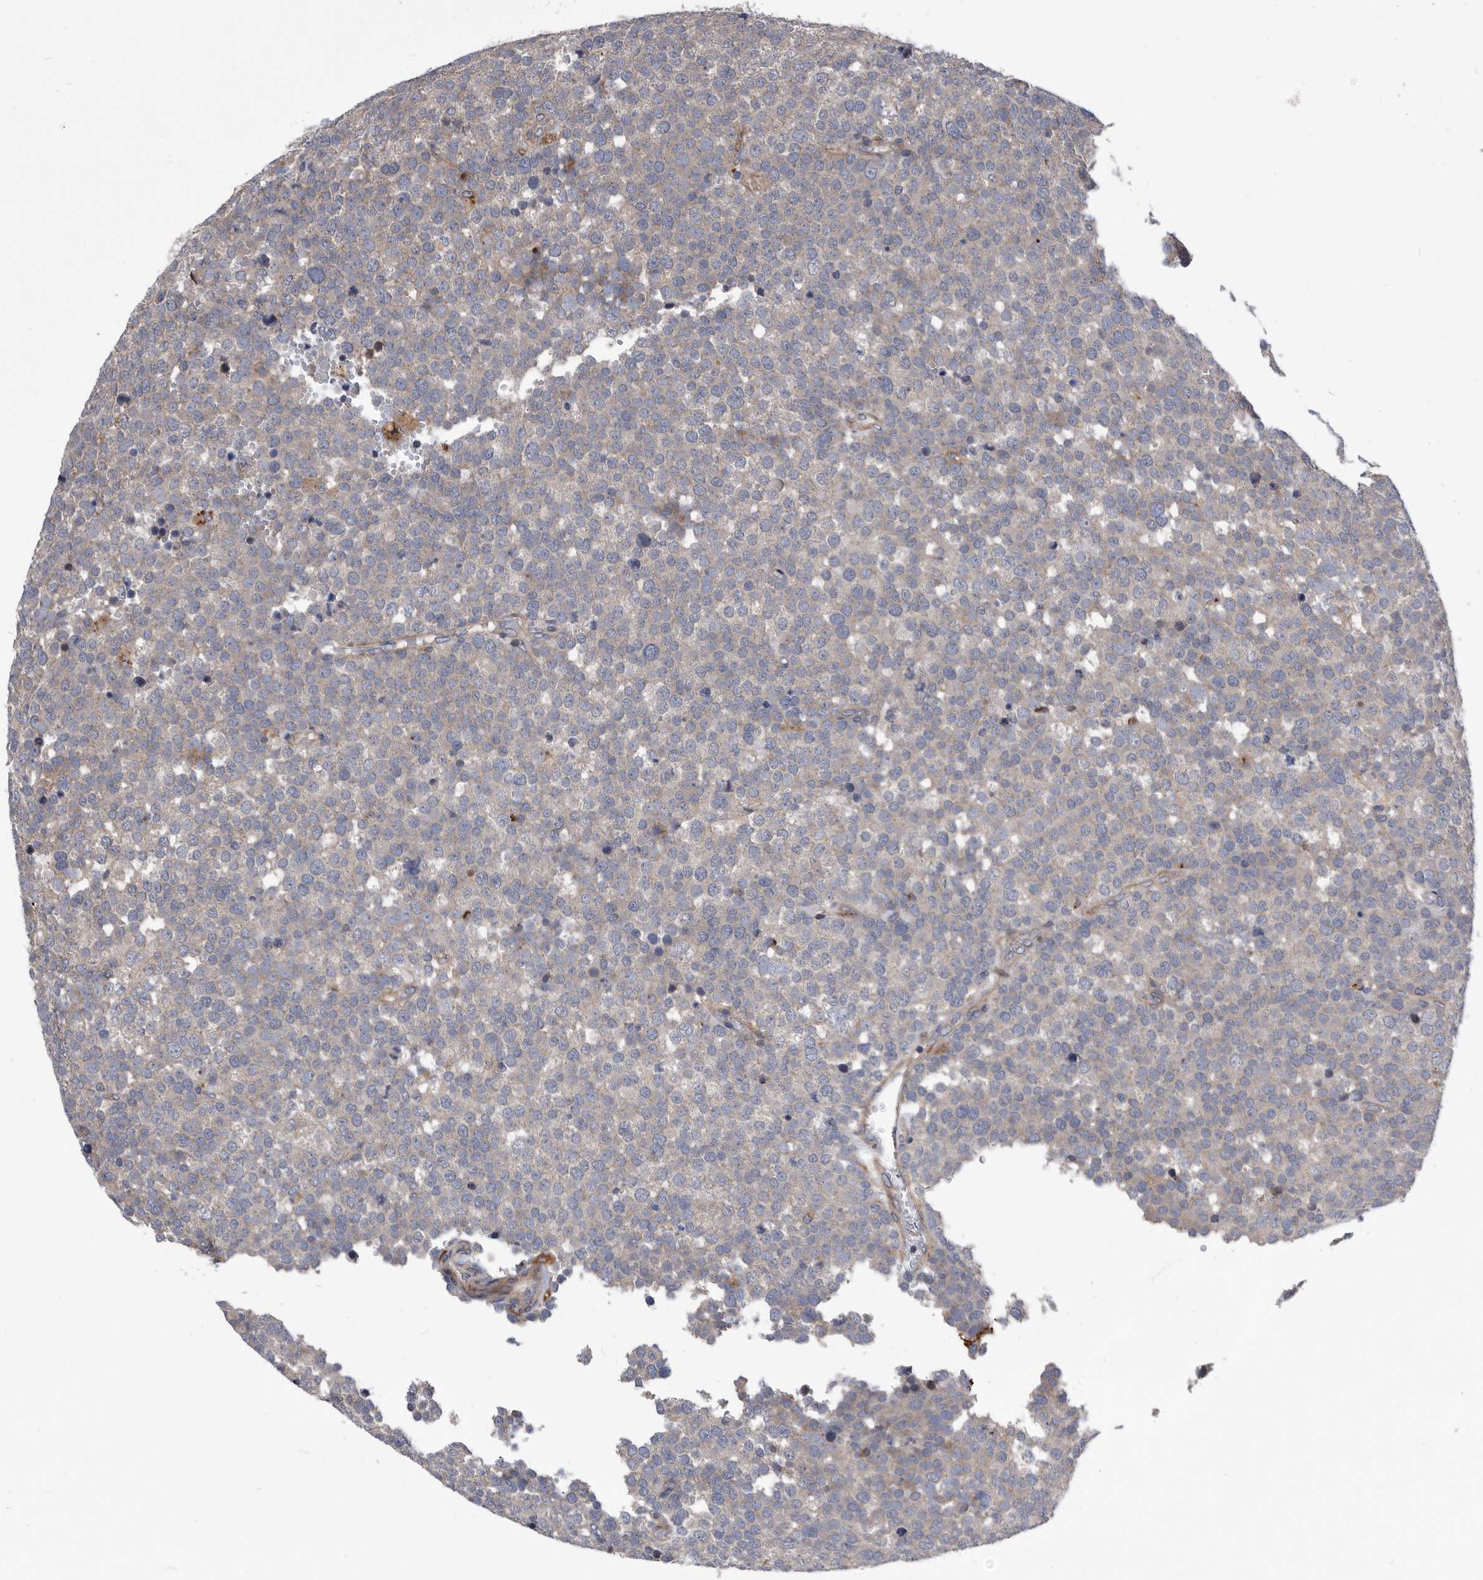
{"staining": {"intensity": "weak", "quantity": "25%-75%", "location": "cytoplasmic/membranous"}, "tissue": "testis cancer", "cell_type": "Tumor cells", "image_type": "cancer", "snomed": [{"axis": "morphology", "description": "Seminoma, NOS"}, {"axis": "topography", "description": "Testis"}], "caption": "IHC histopathology image of neoplastic tissue: testis cancer stained using immunohistochemistry demonstrates low levels of weak protein expression localized specifically in the cytoplasmic/membranous of tumor cells, appearing as a cytoplasmic/membranous brown color.", "gene": "BAIAP3", "patient": {"sex": "male", "age": 71}}